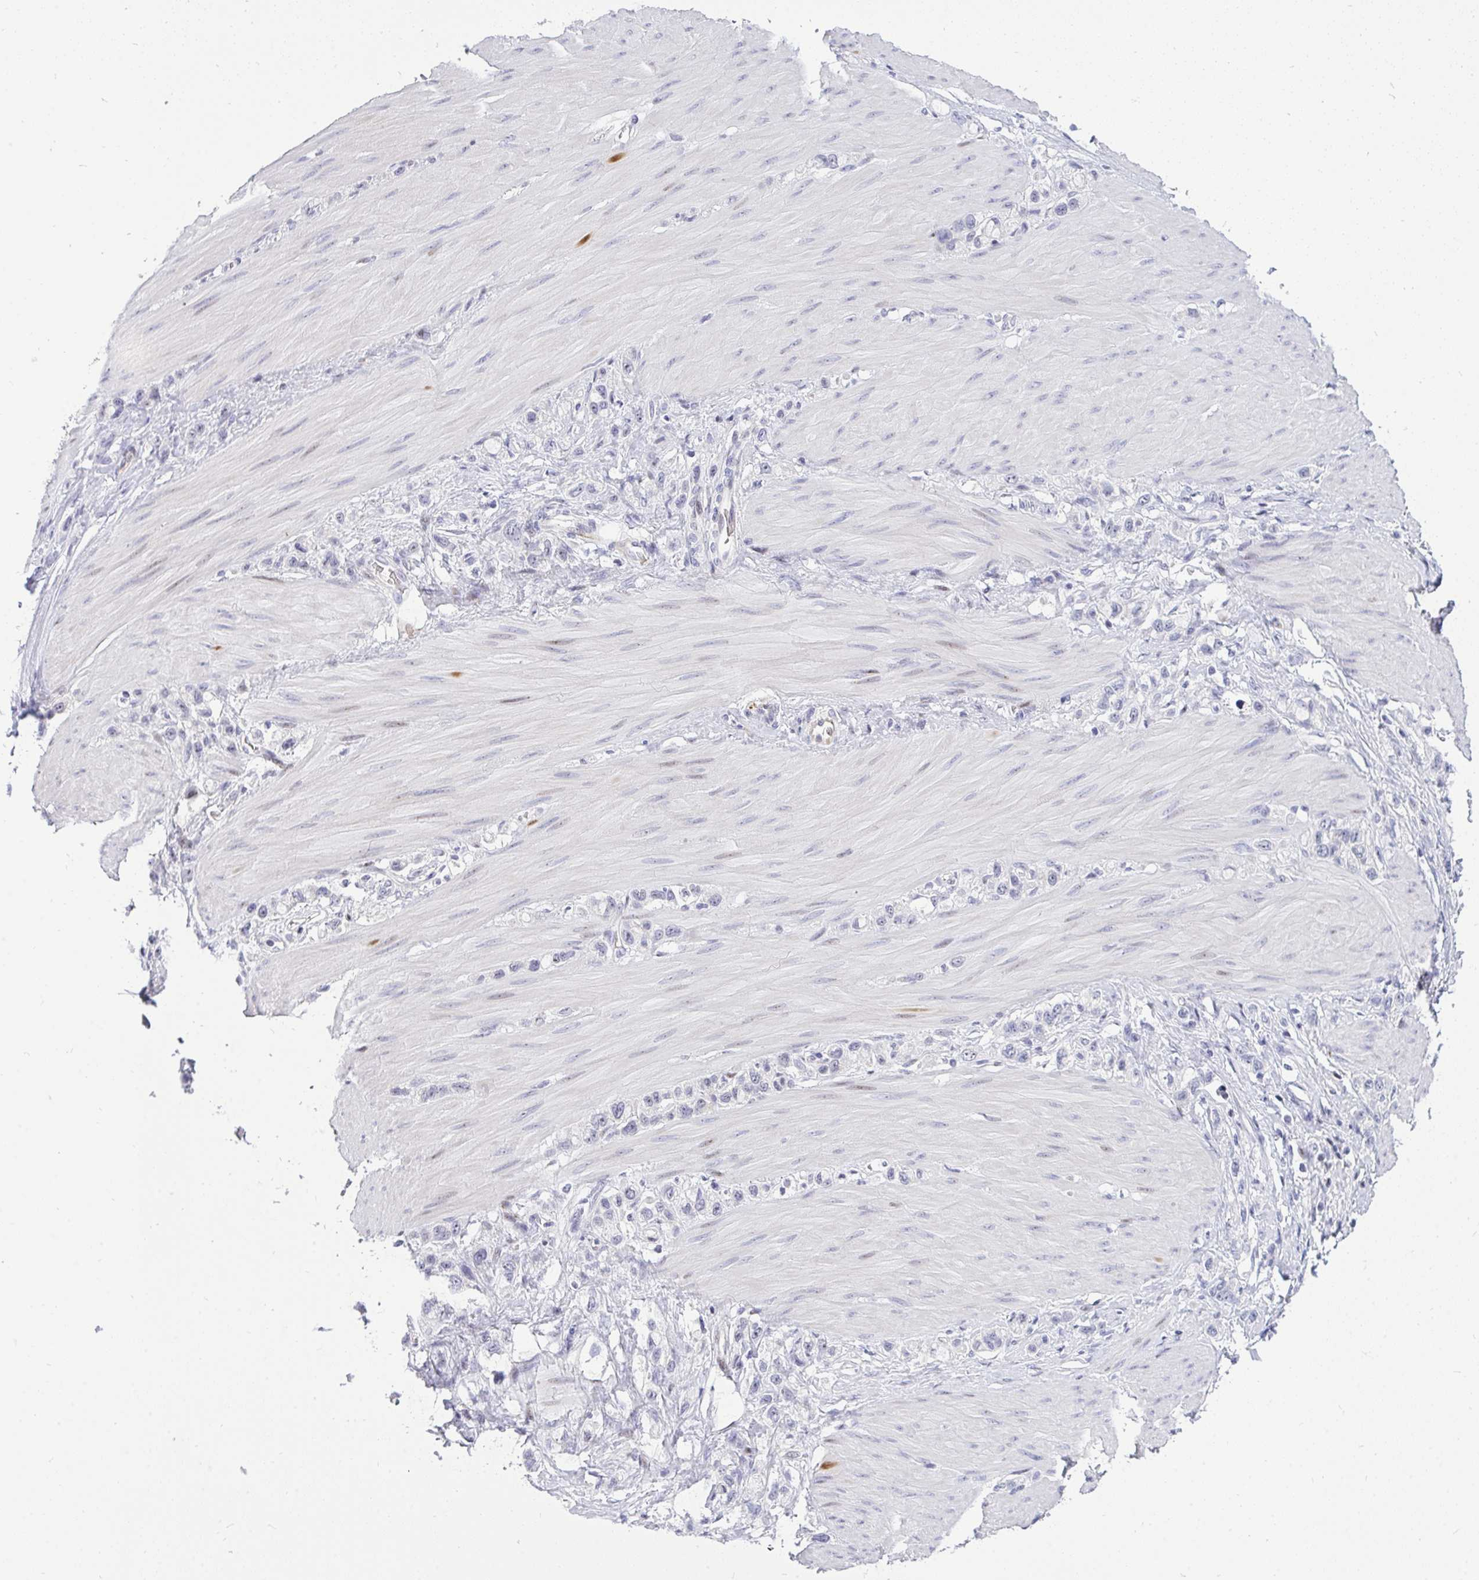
{"staining": {"intensity": "negative", "quantity": "none", "location": "none"}, "tissue": "stomach cancer", "cell_type": "Tumor cells", "image_type": "cancer", "snomed": [{"axis": "morphology", "description": "Adenocarcinoma, NOS"}, {"axis": "topography", "description": "Stomach"}], "caption": "Adenocarcinoma (stomach) was stained to show a protein in brown. There is no significant expression in tumor cells.", "gene": "PLPPR3", "patient": {"sex": "female", "age": 65}}